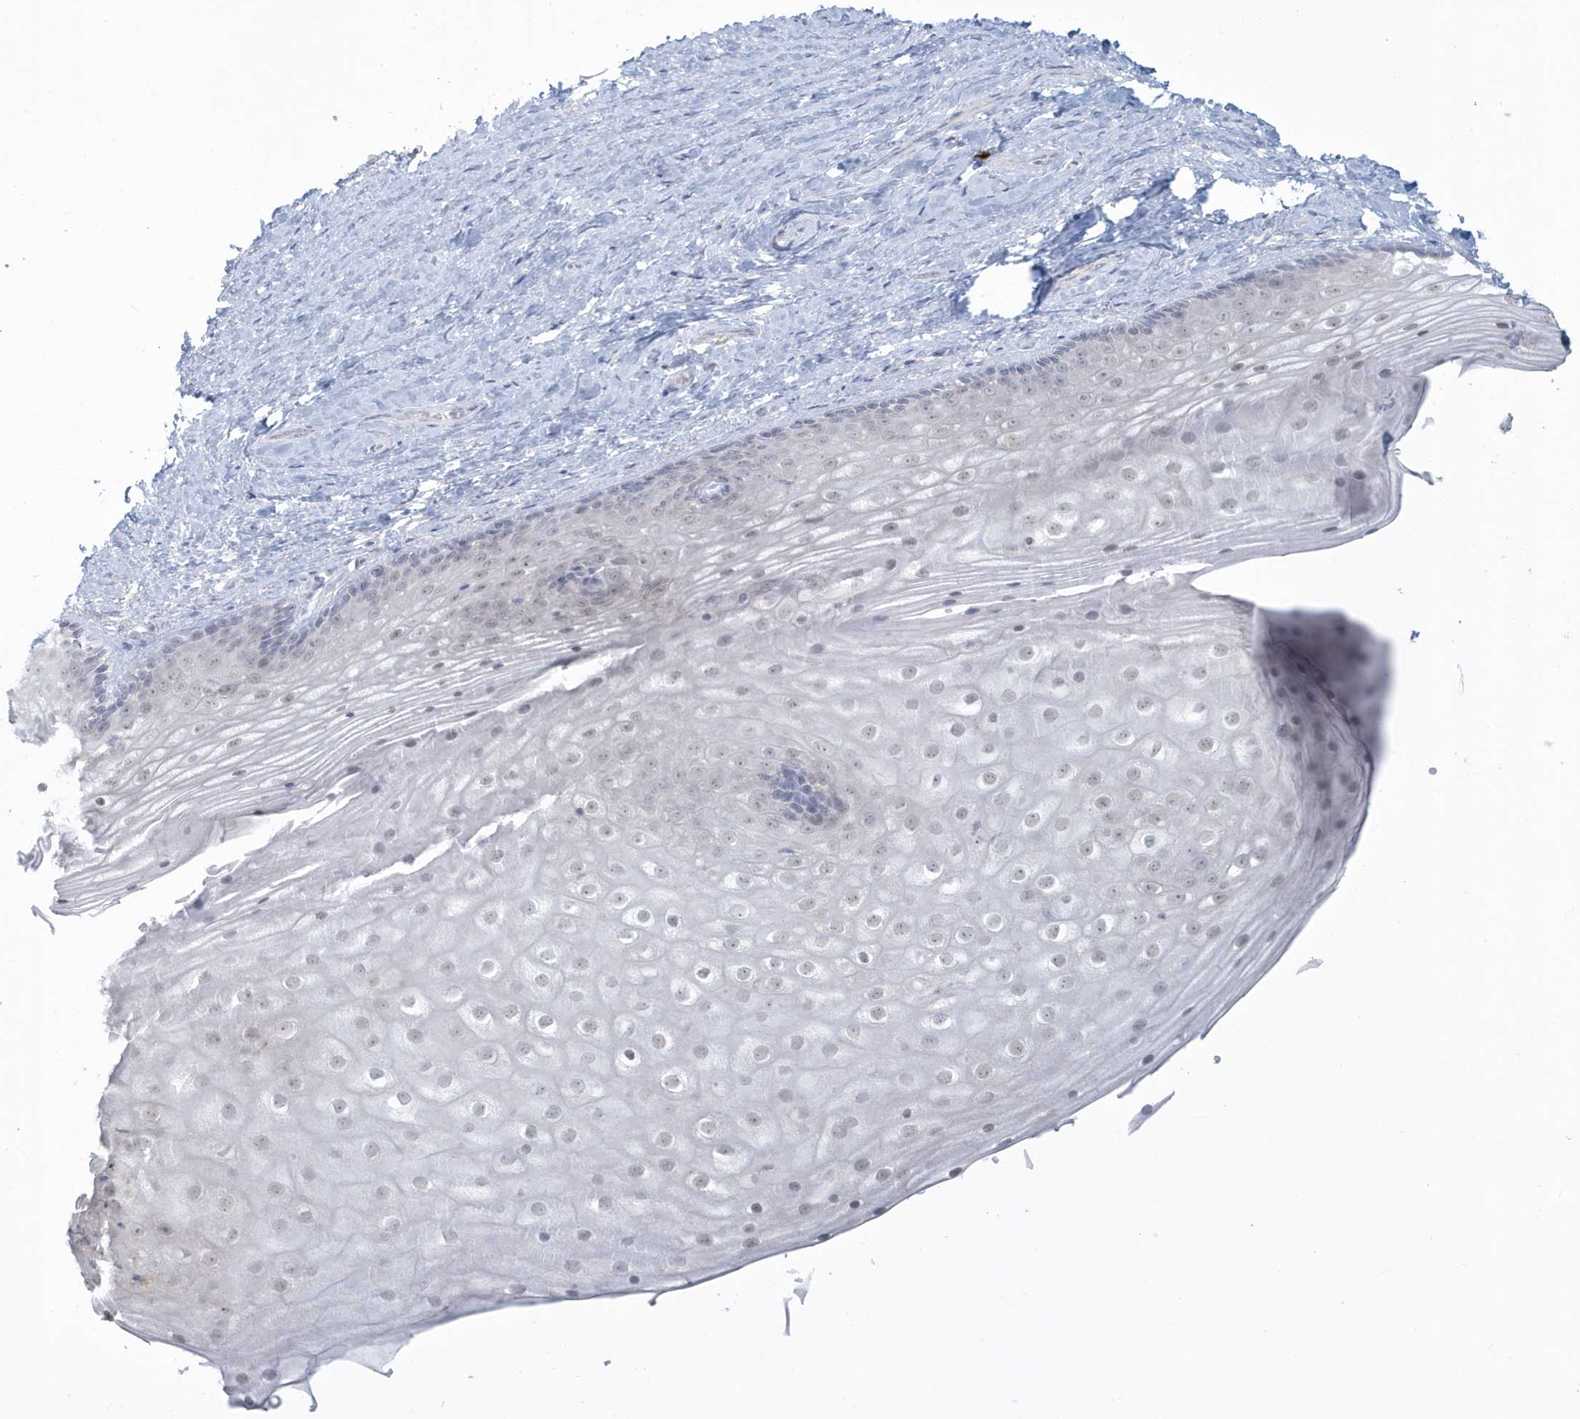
{"staining": {"intensity": "weak", "quantity": "<25%", "location": "nuclear"}, "tissue": "vagina", "cell_type": "Squamous epithelial cells", "image_type": "normal", "snomed": [{"axis": "morphology", "description": "Normal tissue, NOS"}, {"axis": "topography", "description": "Vagina"}], "caption": "DAB immunohistochemical staining of unremarkable human vagina exhibits no significant positivity in squamous epithelial cells. (IHC, brightfield microscopy, high magnification).", "gene": "HERC6", "patient": {"sex": "female", "age": 46}}